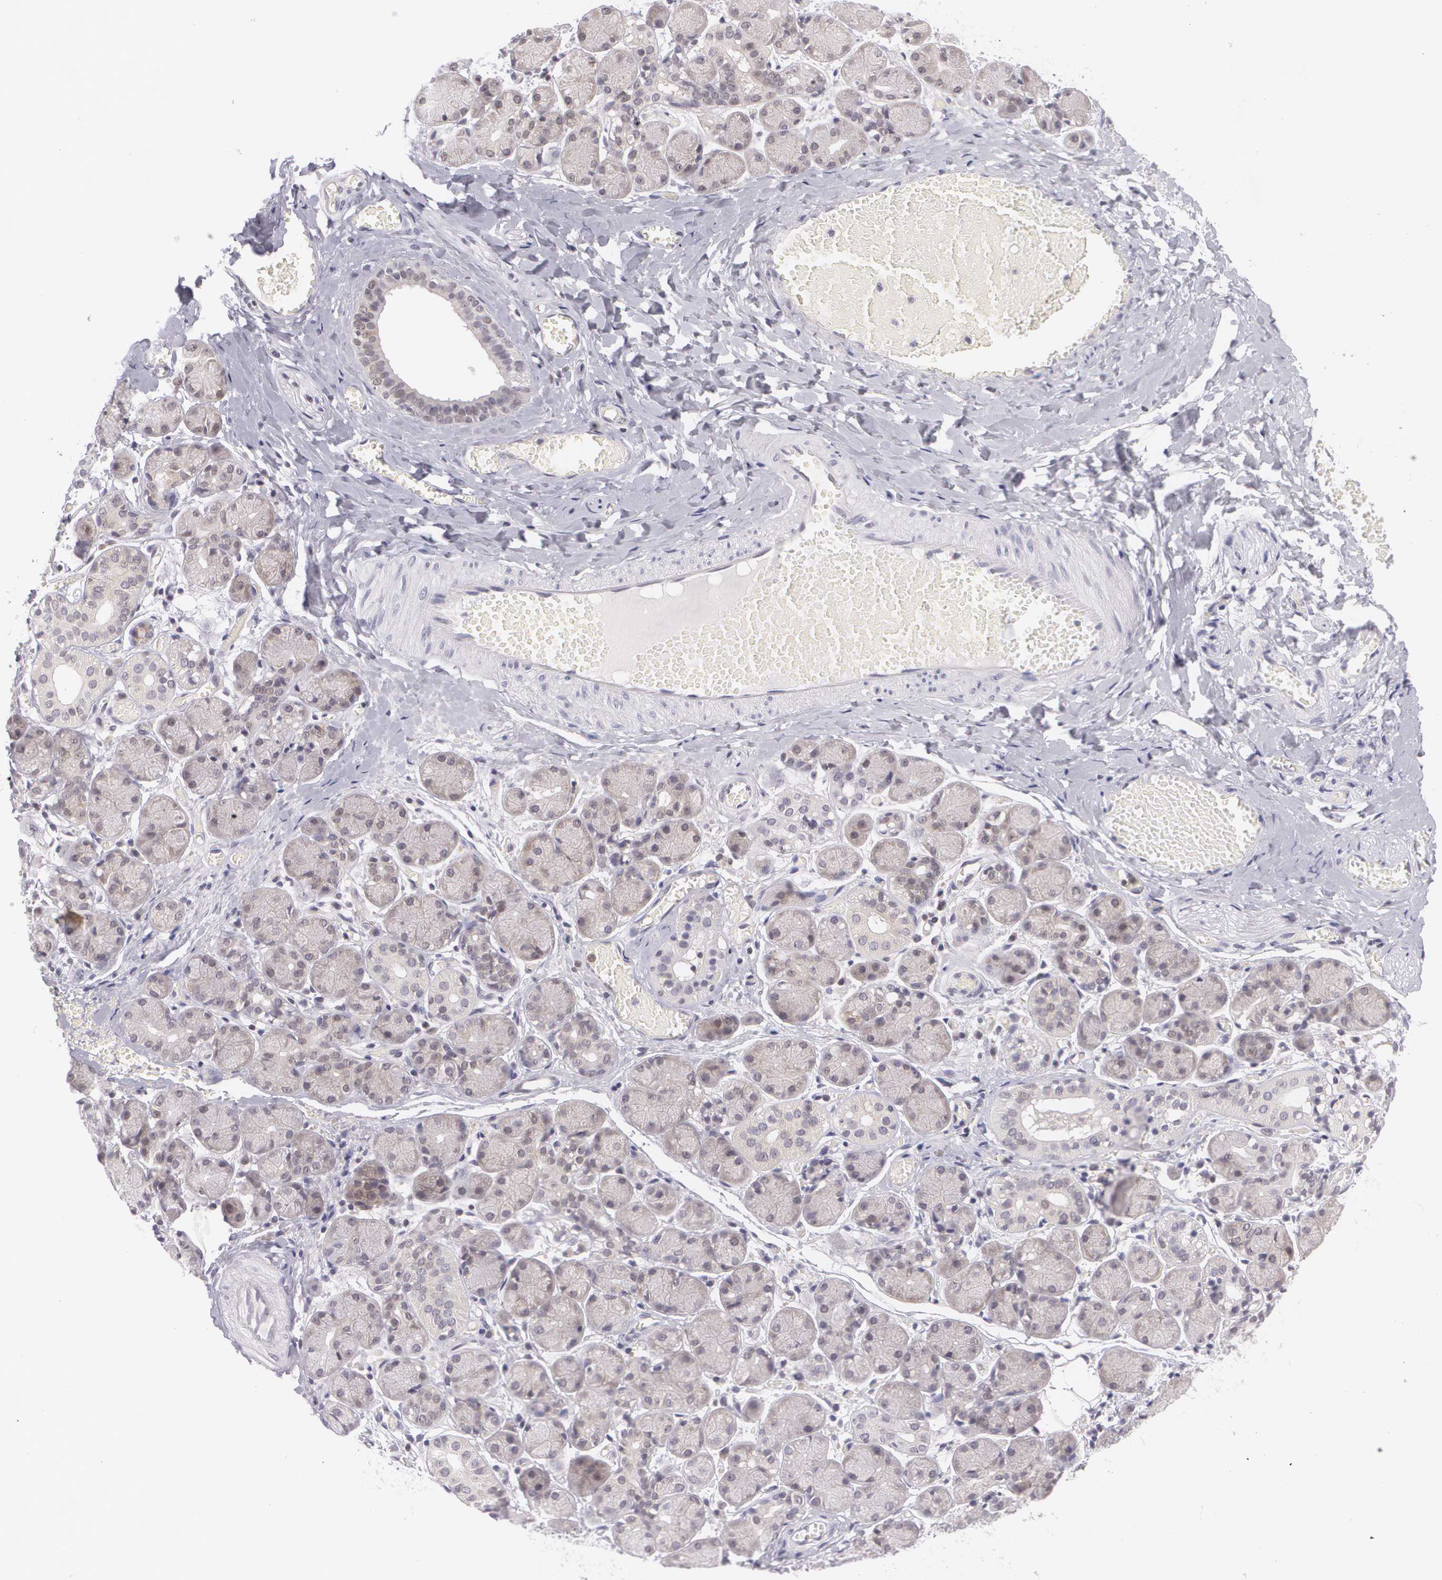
{"staining": {"intensity": "weak", "quantity": "25%-75%", "location": "cytoplasmic/membranous"}, "tissue": "salivary gland", "cell_type": "Glandular cells", "image_type": "normal", "snomed": [{"axis": "morphology", "description": "Normal tissue, NOS"}, {"axis": "topography", "description": "Salivary gland"}], "caption": "IHC of normal salivary gland demonstrates low levels of weak cytoplasmic/membranous expression in about 25%-75% of glandular cells.", "gene": "BCL10", "patient": {"sex": "female", "age": 24}}